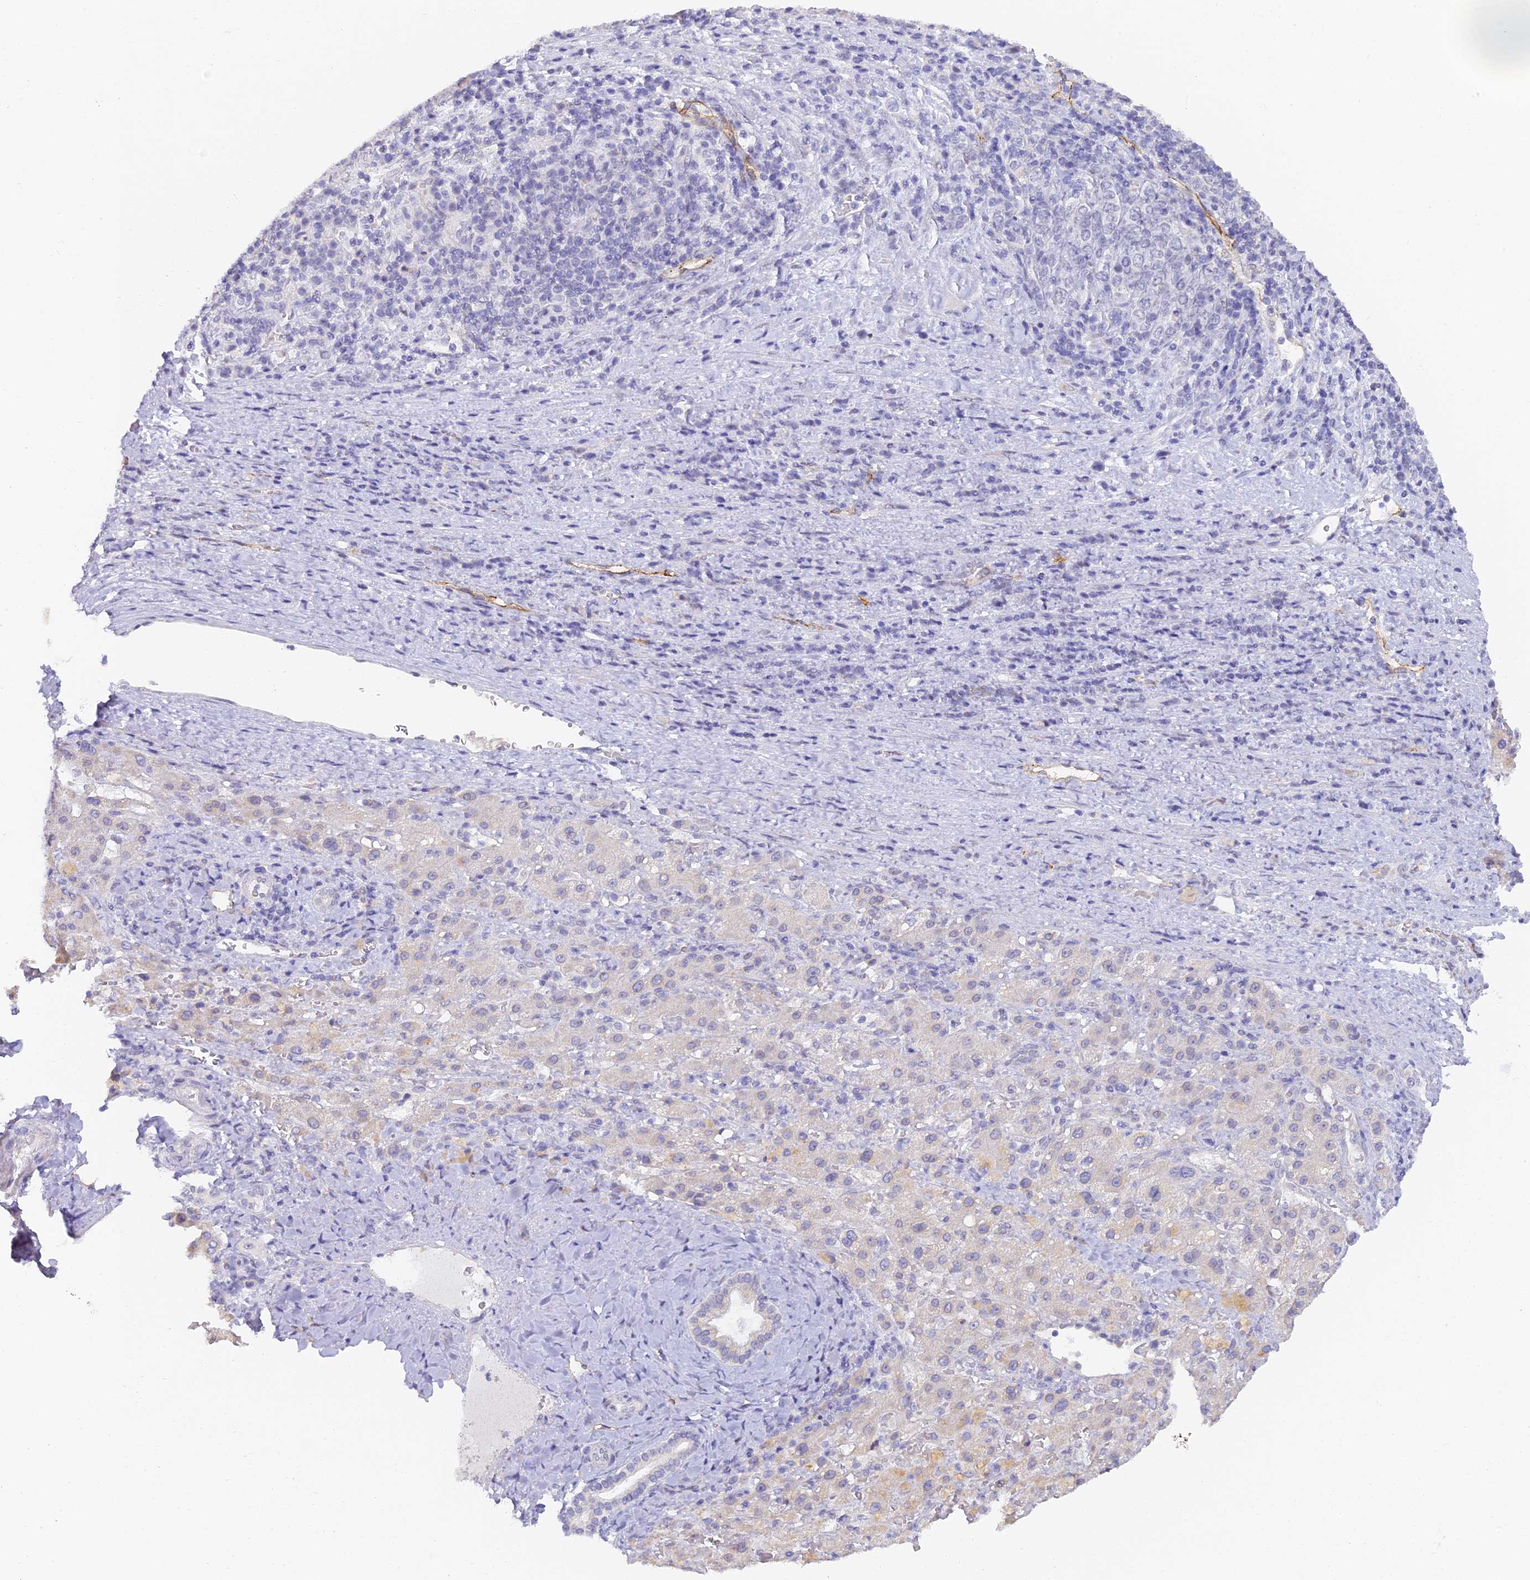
{"staining": {"intensity": "negative", "quantity": "none", "location": "none"}, "tissue": "liver cancer", "cell_type": "Tumor cells", "image_type": "cancer", "snomed": [{"axis": "morphology", "description": "Carcinoma, Hepatocellular, NOS"}, {"axis": "topography", "description": "Liver"}], "caption": "Tumor cells are negative for protein expression in human liver cancer. (Brightfield microscopy of DAB (3,3'-diaminobenzidine) immunohistochemistry (IHC) at high magnification).", "gene": "GJA1", "patient": {"sex": "female", "age": 58}}